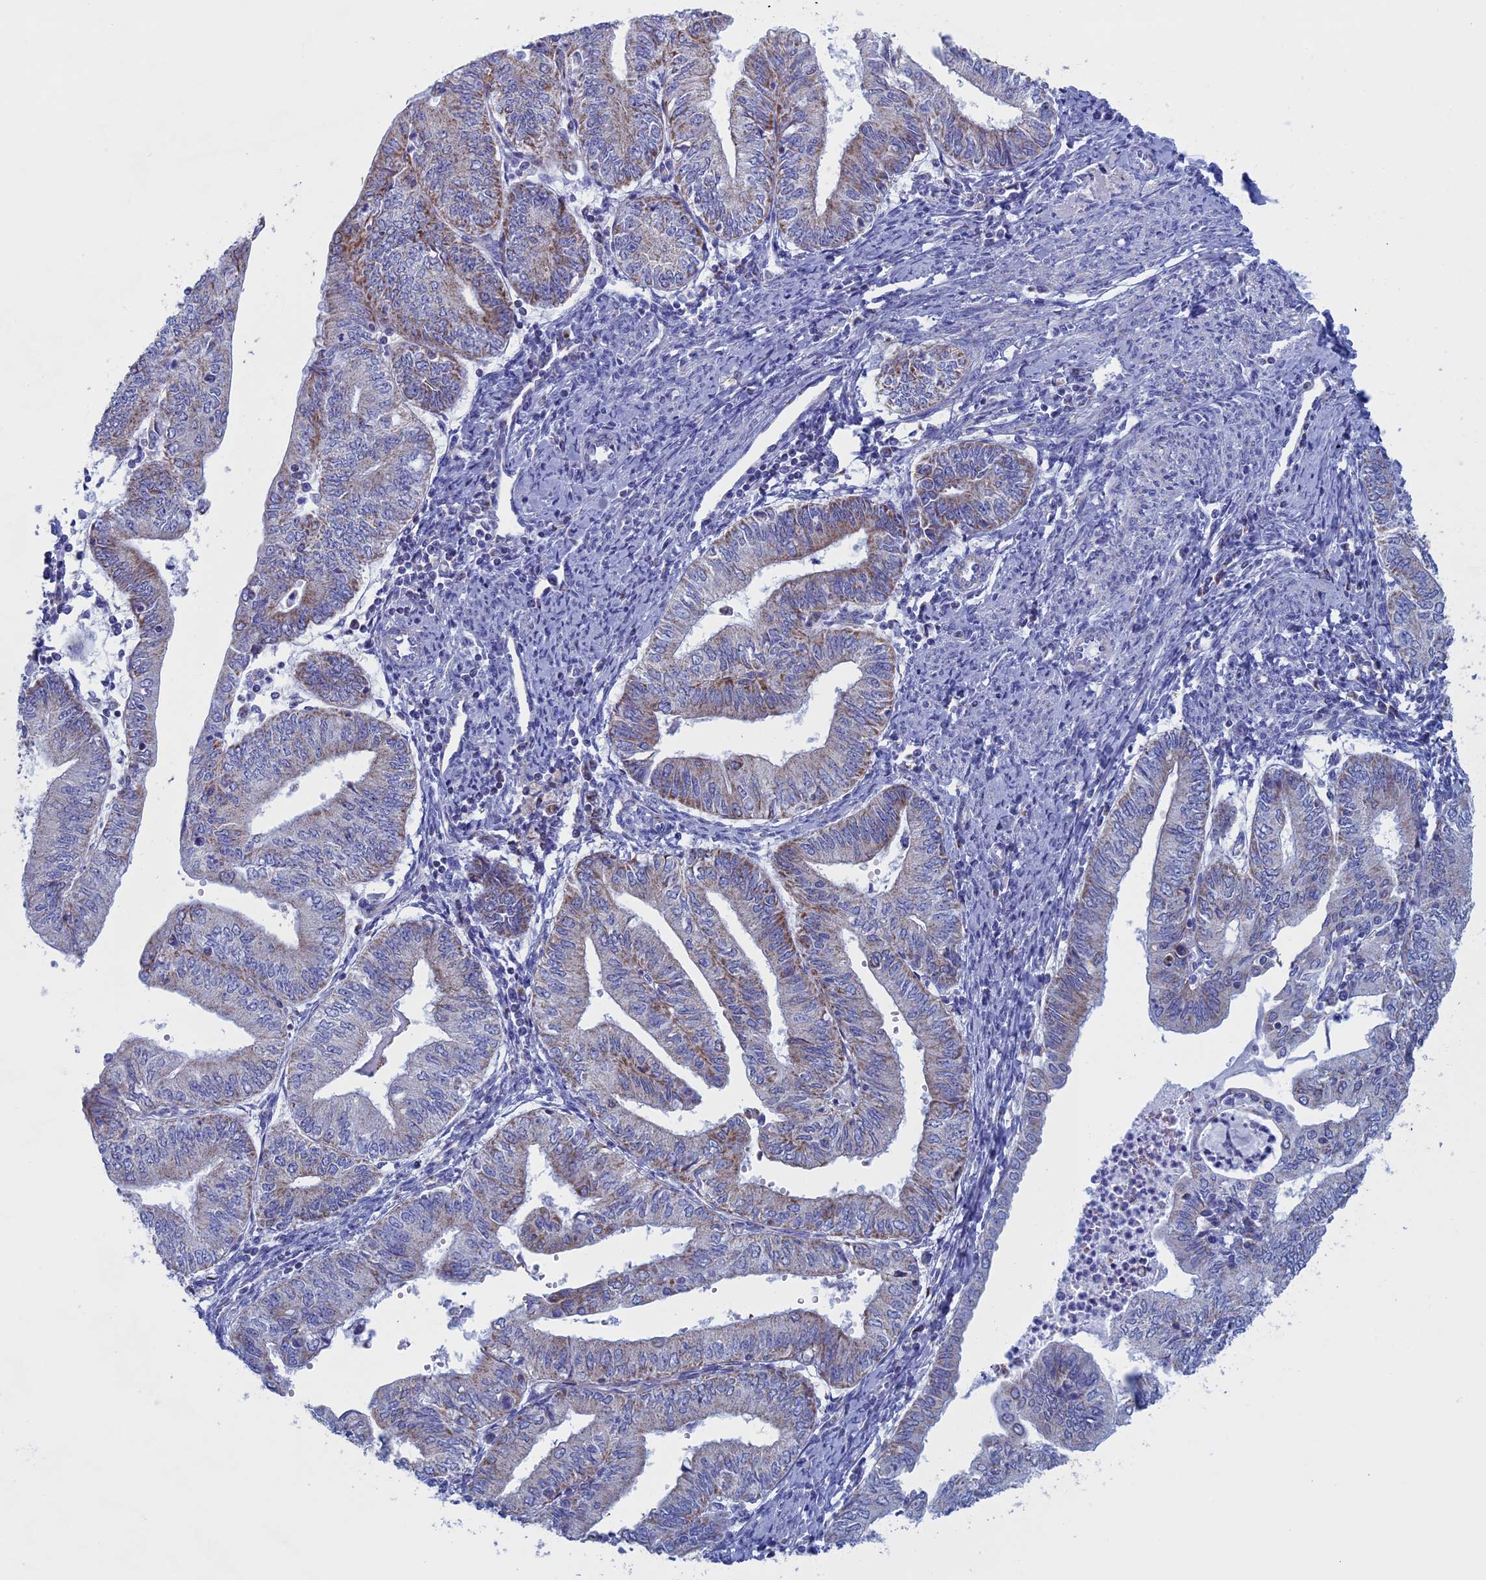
{"staining": {"intensity": "moderate", "quantity": "<25%", "location": "cytoplasmic/membranous"}, "tissue": "endometrial cancer", "cell_type": "Tumor cells", "image_type": "cancer", "snomed": [{"axis": "morphology", "description": "Adenocarcinoma, NOS"}, {"axis": "topography", "description": "Endometrium"}], "caption": "Immunohistochemical staining of human endometrial adenocarcinoma exhibits low levels of moderate cytoplasmic/membranous protein expression in about <25% of tumor cells.", "gene": "NDUFB9", "patient": {"sex": "female", "age": 66}}